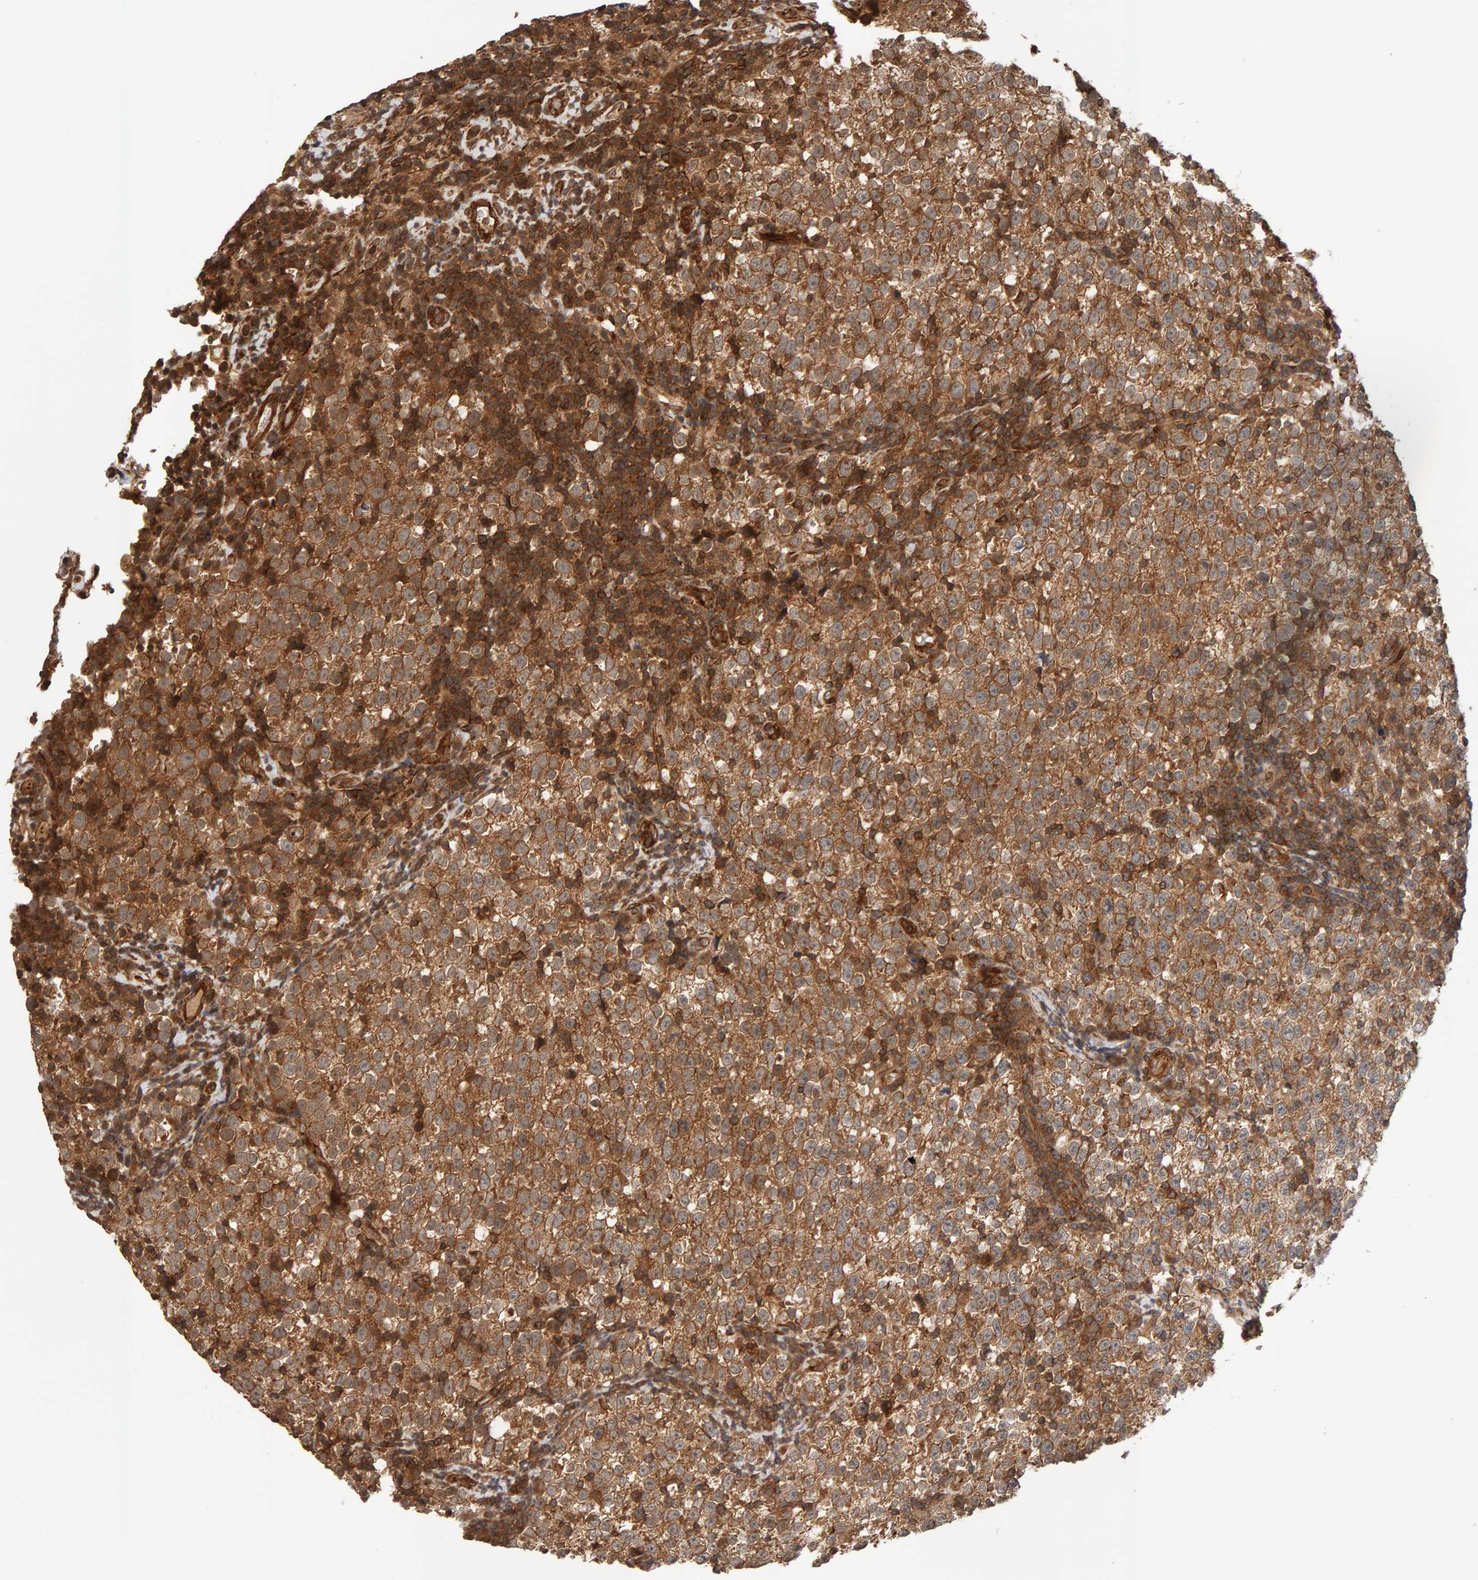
{"staining": {"intensity": "weak", "quantity": ">75%", "location": "cytoplasmic/membranous"}, "tissue": "testis cancer", "cell_type": "Tumor cells", "image_type": "cancer", "snomed": [{"axis": "morphology", "description": "Normal tissue, NOS"}, {"axis": "morphology", "description": "Seminoma, NOS"}, {"axis": "topography", "description": "Testis"}], "caption": "High-magnification brightfield microscopy of testis seminoma stained with DAB (3,3'-diaminobenzidine) (brown) and counterstained with hematoxylin (blue). tumor cells exhibit weak cytoplasmic/membranous staining is identified in approximately>75% of cells.", "gene": "SYNRG", "patient": {"sex": "male", "age": 43}}